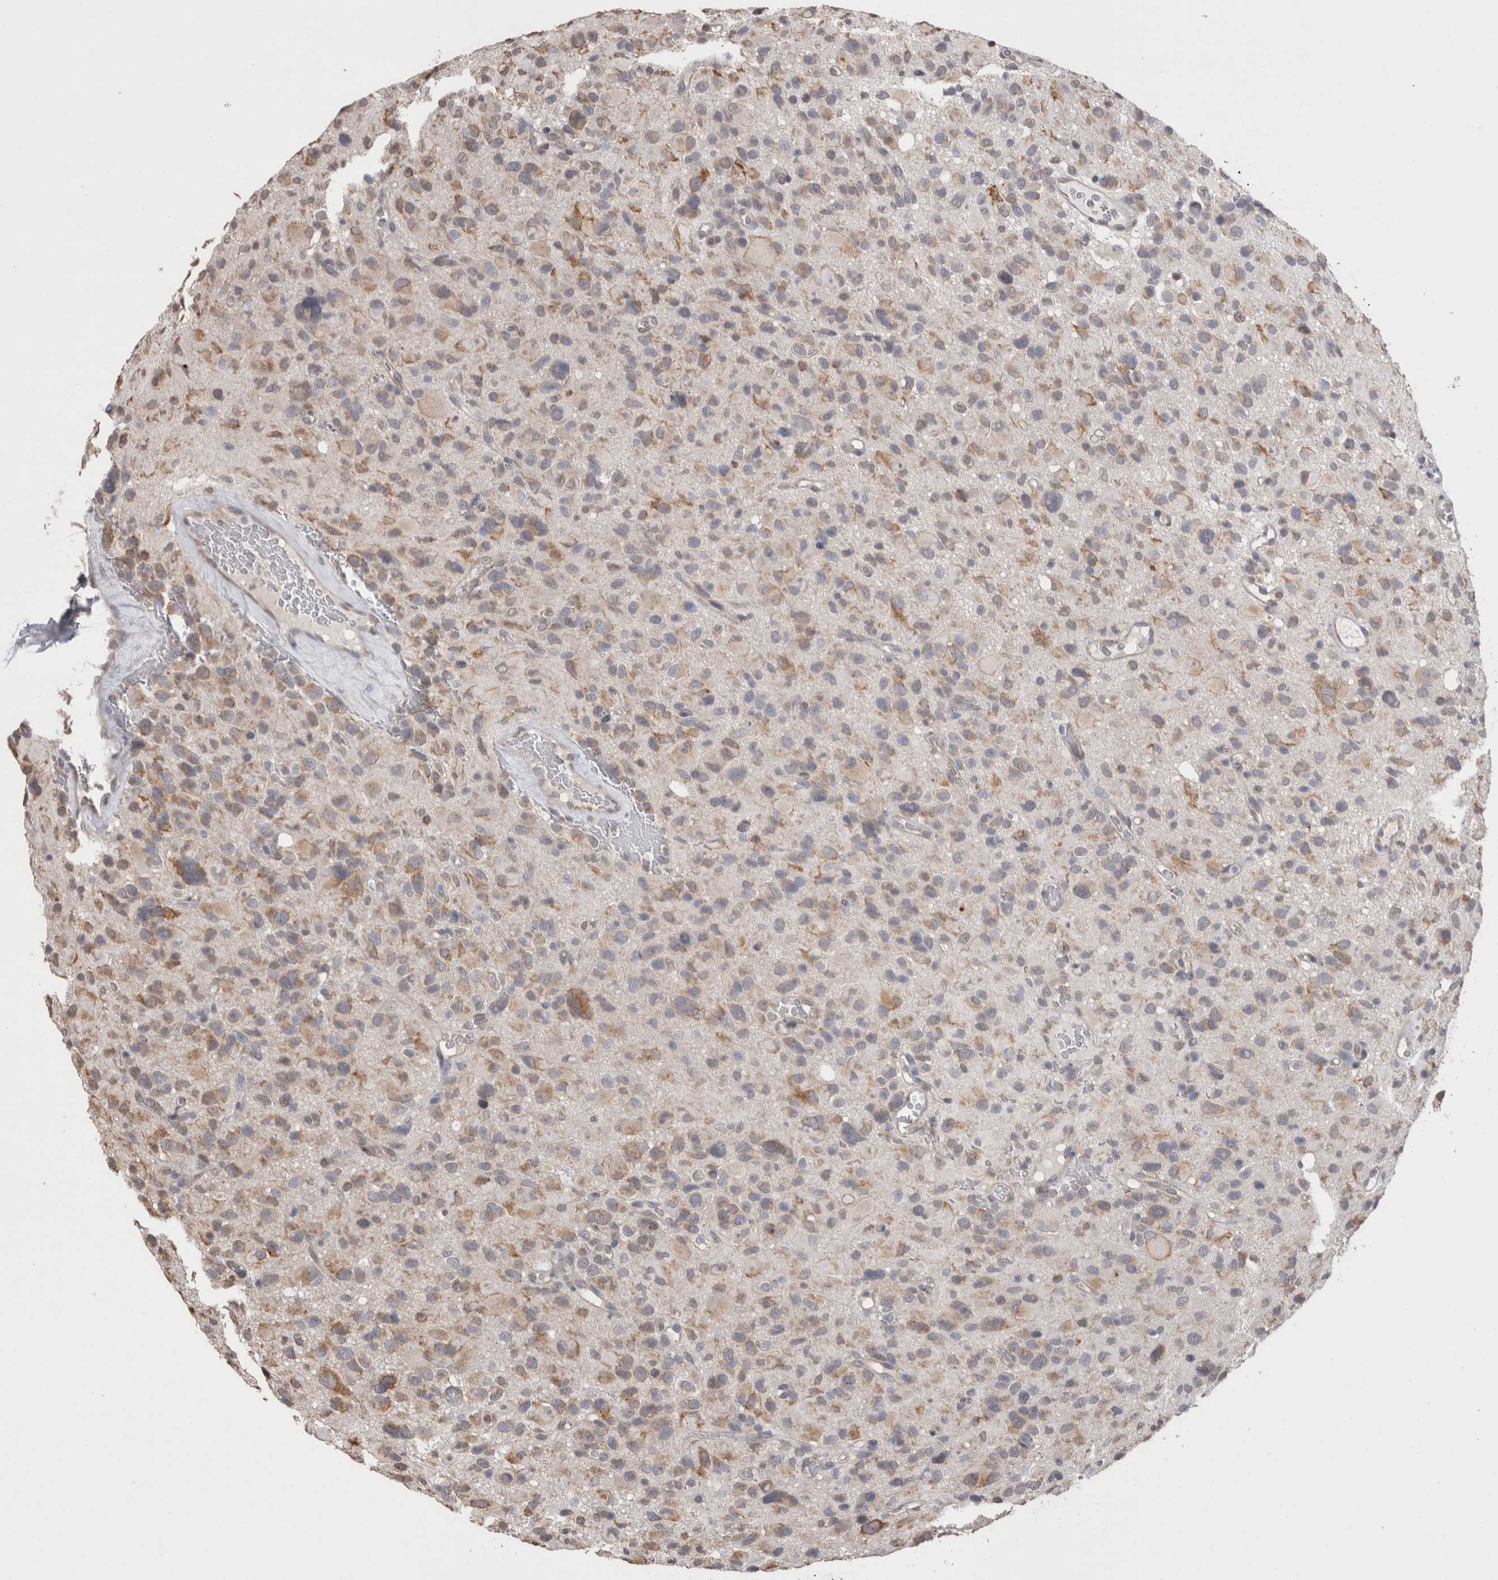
{"staining": {"intensity": "moderate", "quantity": "<25%", "location": "cytoplasmic/membranous"}, "tissue": "glioma", "cell_type": "Tumor cells", "image_type": "cancer", "snomed": [{"axis": "morphology", "description": "Glioma, malignant, High grade"}, {"axis": "topography", "description": "Brain"}], "caption": "This histopathology image shows malignant high-grade glioma stained with immunohistochemistry (IHC) to label a protein in brown. The cytoplasmic/membranous of tumor cells show moderate positivity for the protein. Nuclei are counter-stained blue.", "gene": "NOMO1", "patient": {"sex": "male", "age": 48}}